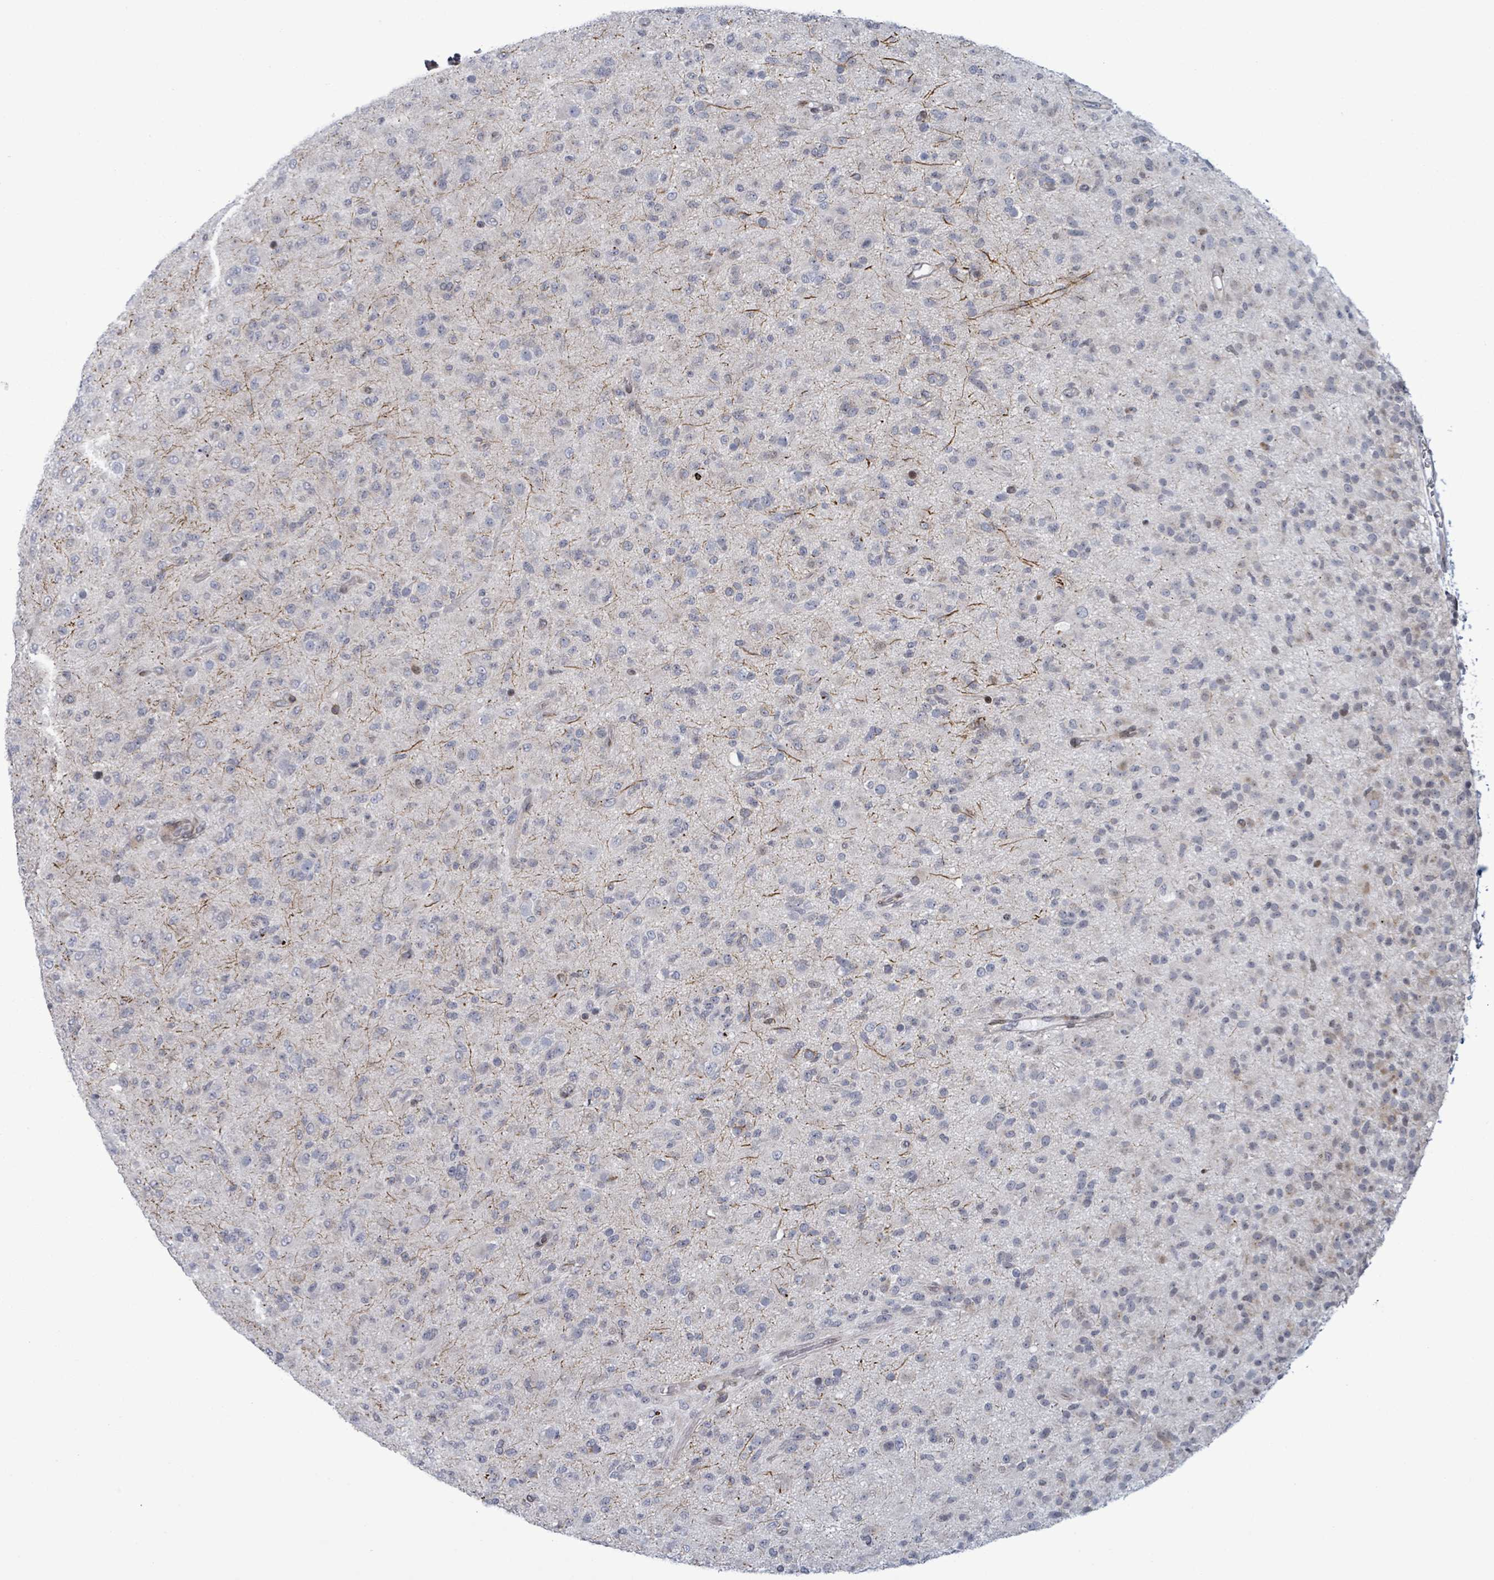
{"staining": {"intensity": "negative", "quantity": "none", "location": "none"}, "tissue": "glioma", "cell_type": "Tumor cells", "image_type": "cancer", "snomed": [{"axis": "morphology", "description": "Glioma, malignant, Low grade"}, {"axis": "topography", "description": "Brain"}], "caption": "A histopathology image of human malignant glioma (low-grade) is negative for staining in tumor cells.", "gene": "FNDC4", "patient": {"sex": "male", "age": 65}}